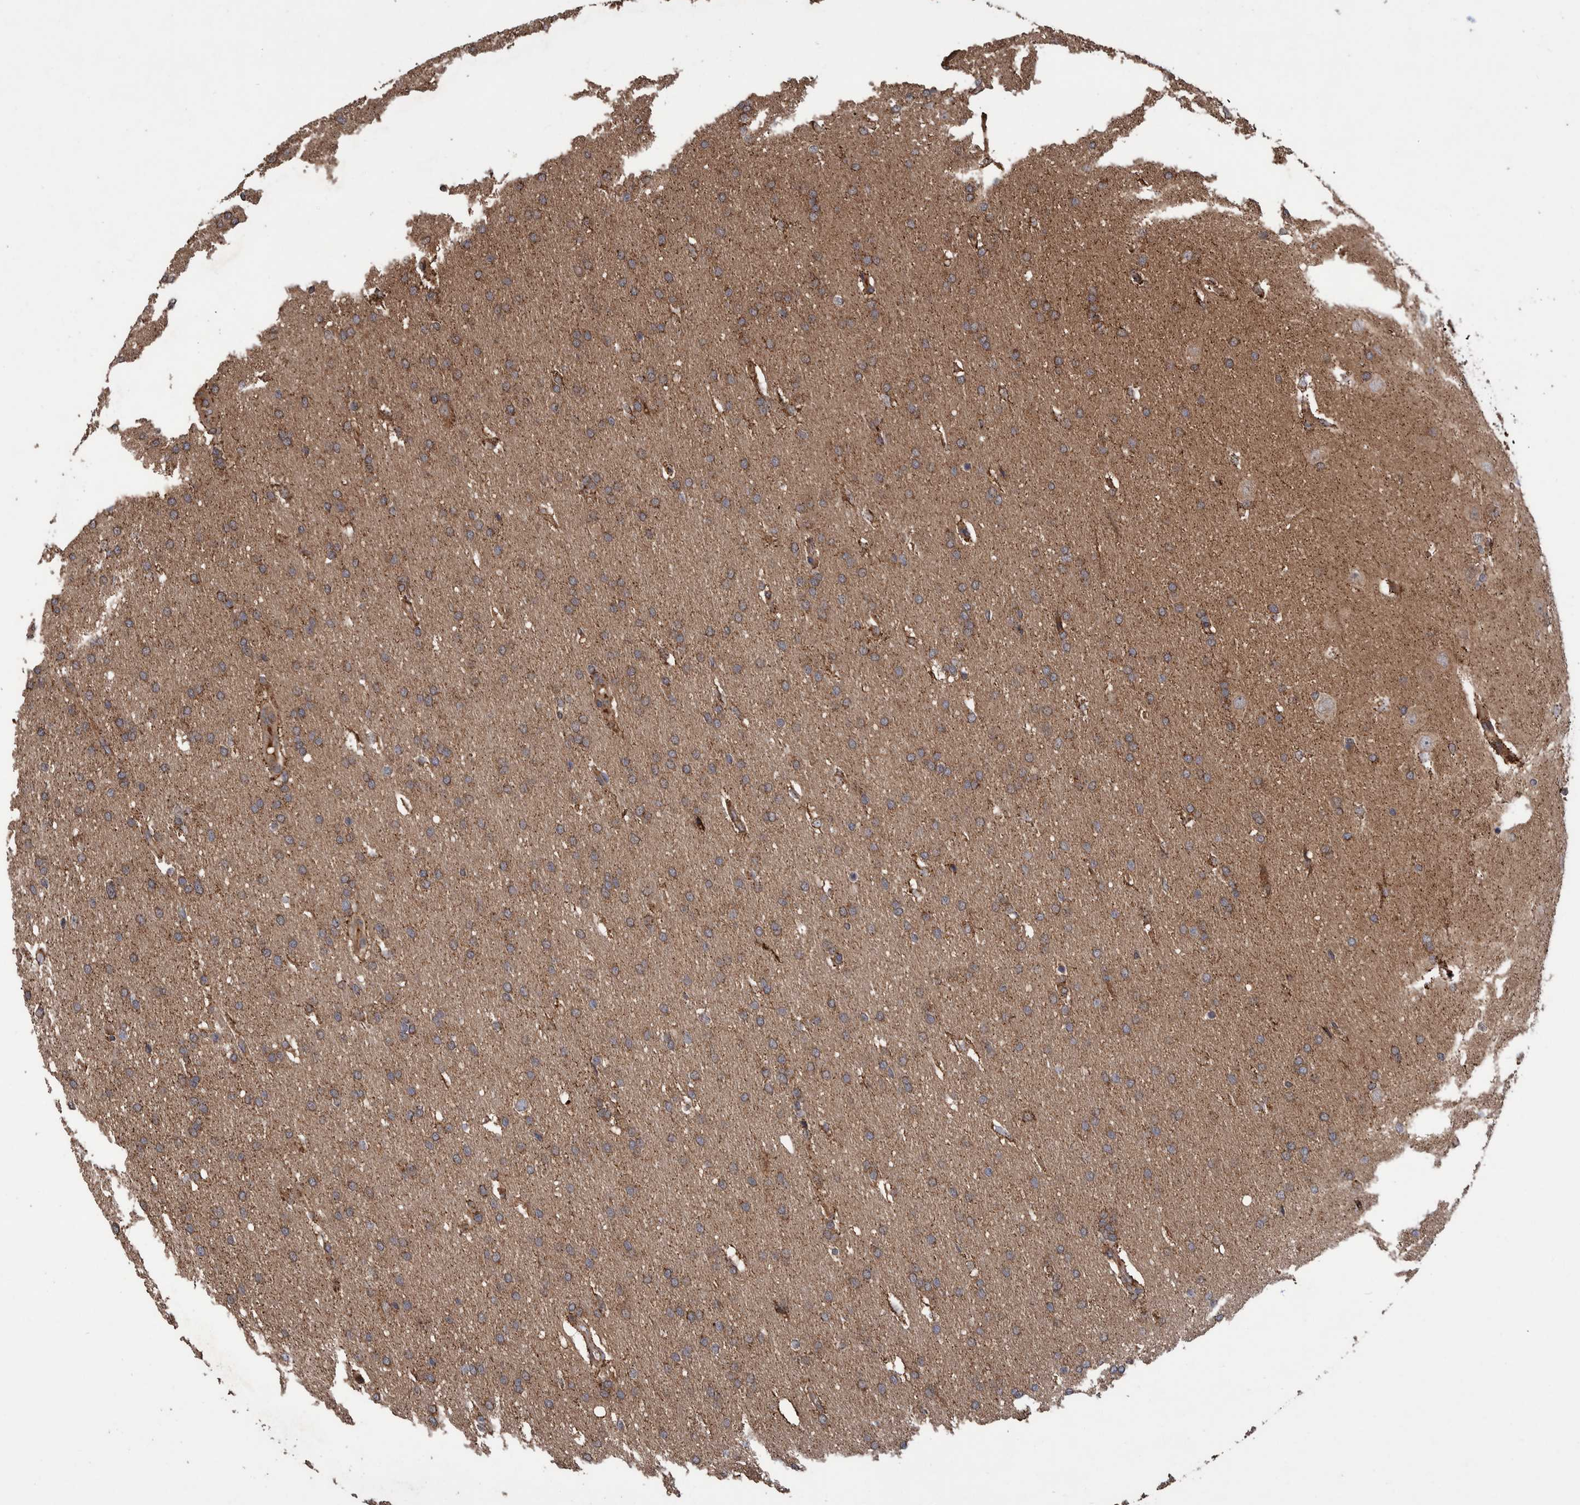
{"staining": {"intensity": "moderate", "quantity": ">75%", "location": "cytoplasmic/membranous"}, "tissue": "glioma", "cell_type": "Tumor cells", "image_type": "cancer", "snomed": [{"axis": "morphology", "description": "Glioma, malignant, Low grade"}, {"axis": "topography", "description": "Brain"}], "caption": "Glioma stained with DAB (3,3'-diaminobenzidine) immunohistochemistry (IHC) exhibits medium levels of moderate cytoplasmic/membranous positivity in approximately >75% of tumor cells.", "gene": "VBP1", "patient": {"sex": "female", "age": 37}}